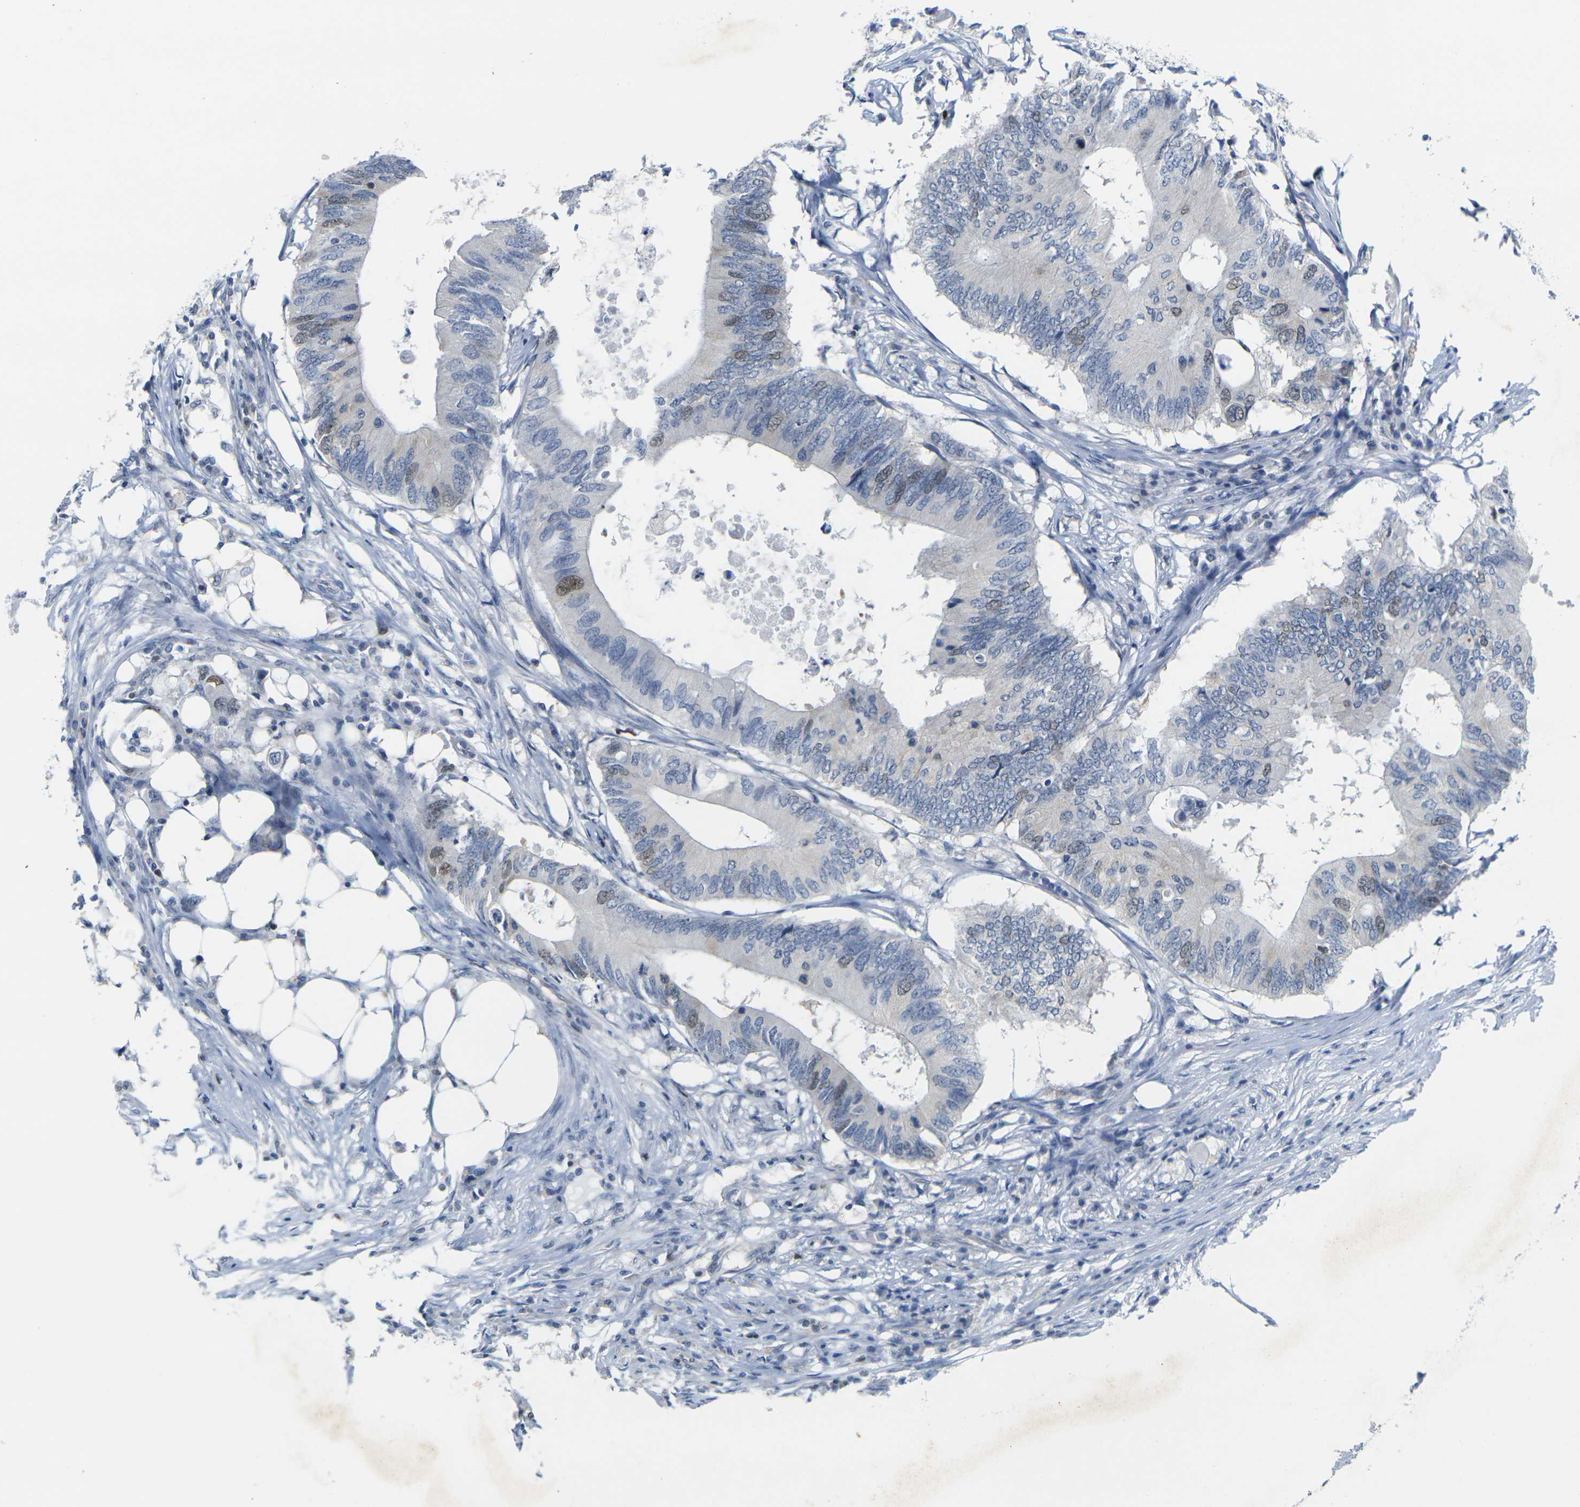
{"staining": {"intensity": "moderate", "quantity": "<25%", "location": "nuclear"}, "tissue": "colorectal cancer", "cell_type": "Tumor cells", "image_type": "cancer", "snomed": [{"axis": "morphology", "description": "Adenocarcinoma, NOS"}, {"axis": "topography", "description": "Colon"}], "caption": "DAB immunohistochemical staining of human adenocarcinoma (colorectal) exhibits moderate nuclear protein positivity in about <25% of tumor cells.", "gene": "CDK2", "patient": {"sex": "male", "age": 71}}